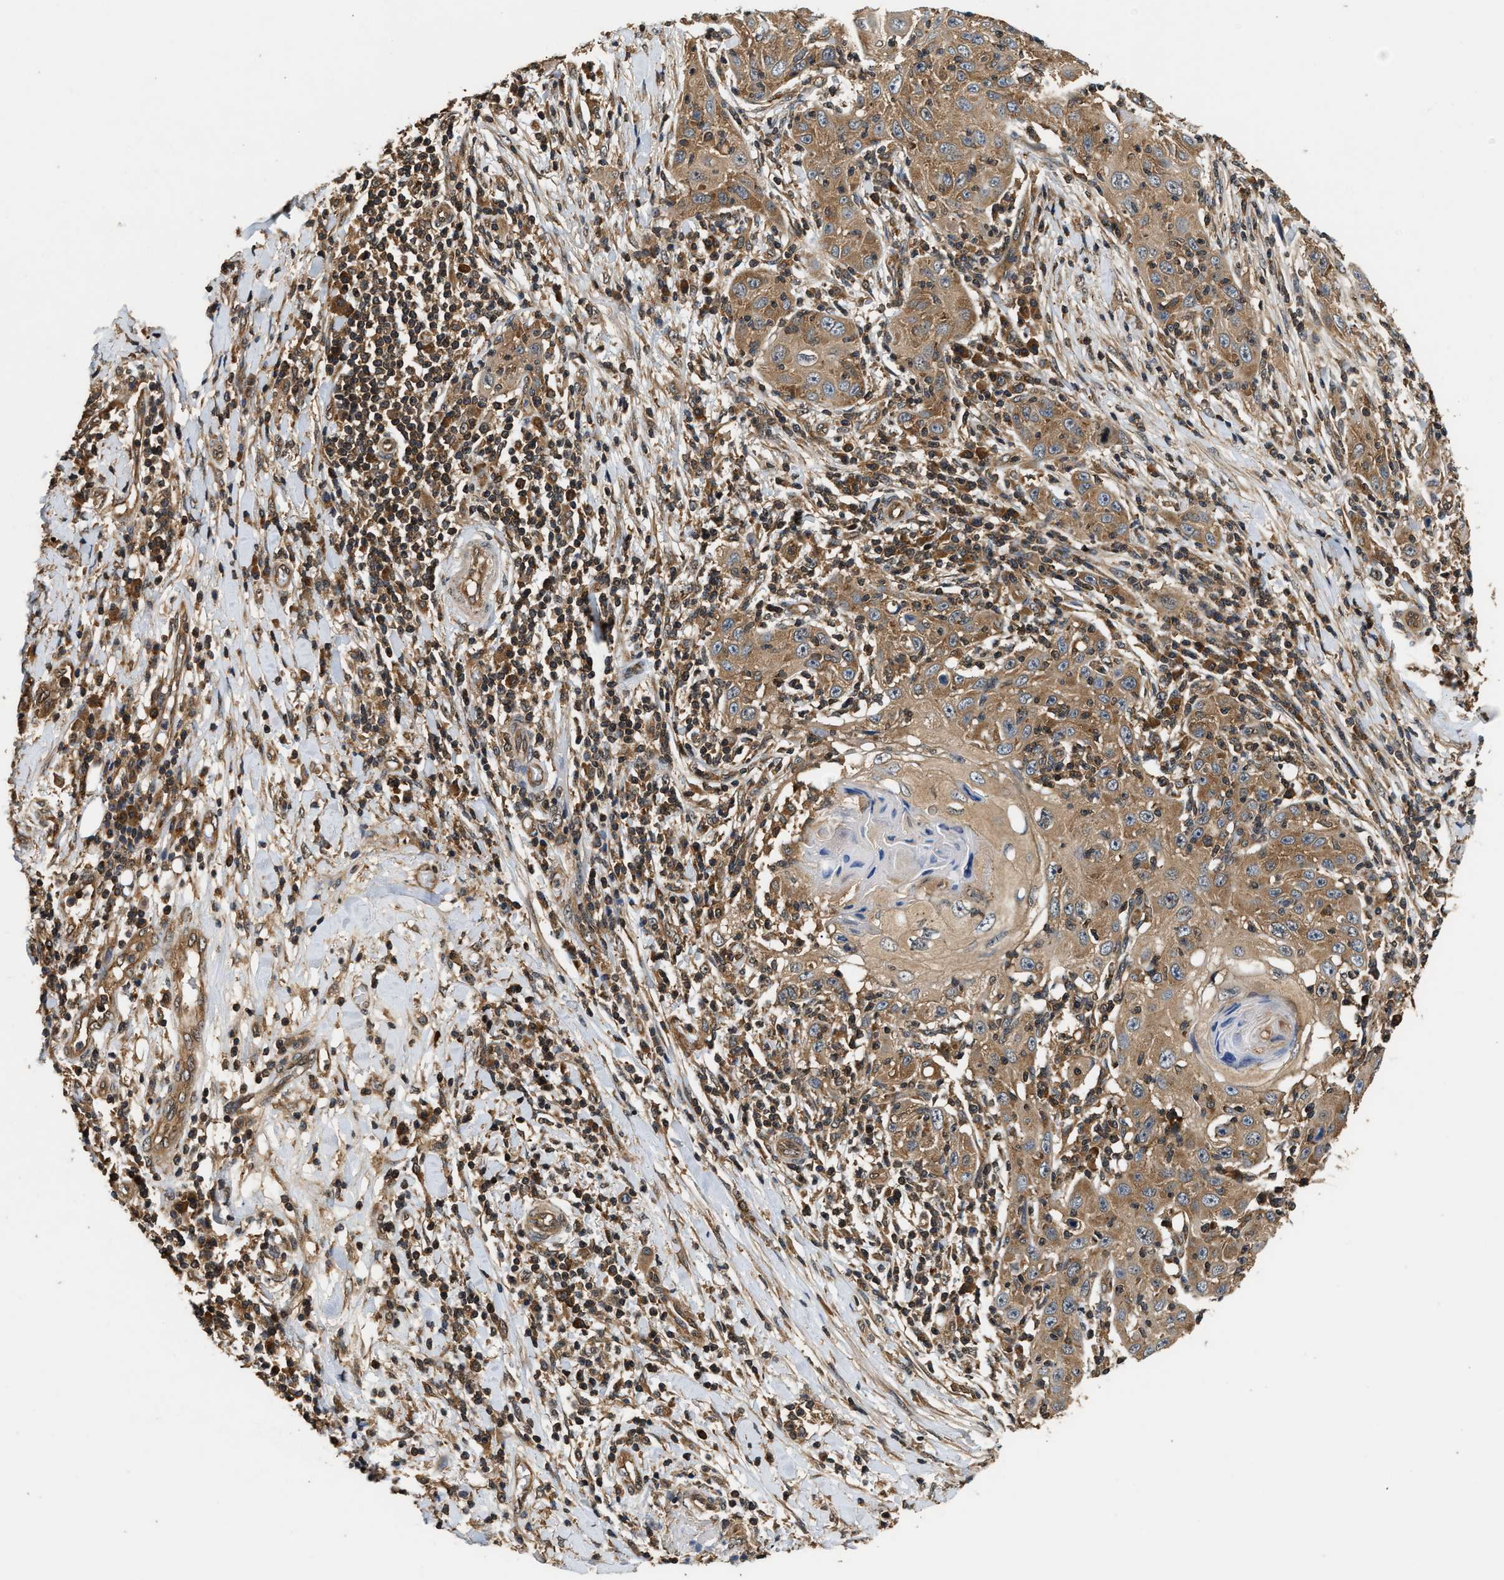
{"staining": {"intensity": "moderate", "quantity": ">75%", "location": "cytoplasmic/membranous"}, "tissue": "skin cancer", "cell_type": "Tumor cells", "image_type": "cancer", "snomed": [{"axis": "morphology", "description": "Squamous cell carcinoma, NOS"}, {"axis": "topography", "description": "Skin"}], "caption": "Human skin cancer stained for a protein (brown) displays moderate cytoplasmic/membranous positive staining in approximately >75% of tumor cells.", "gene": "DNAJC2", "patient": {"sex": "female", "age": 88}}